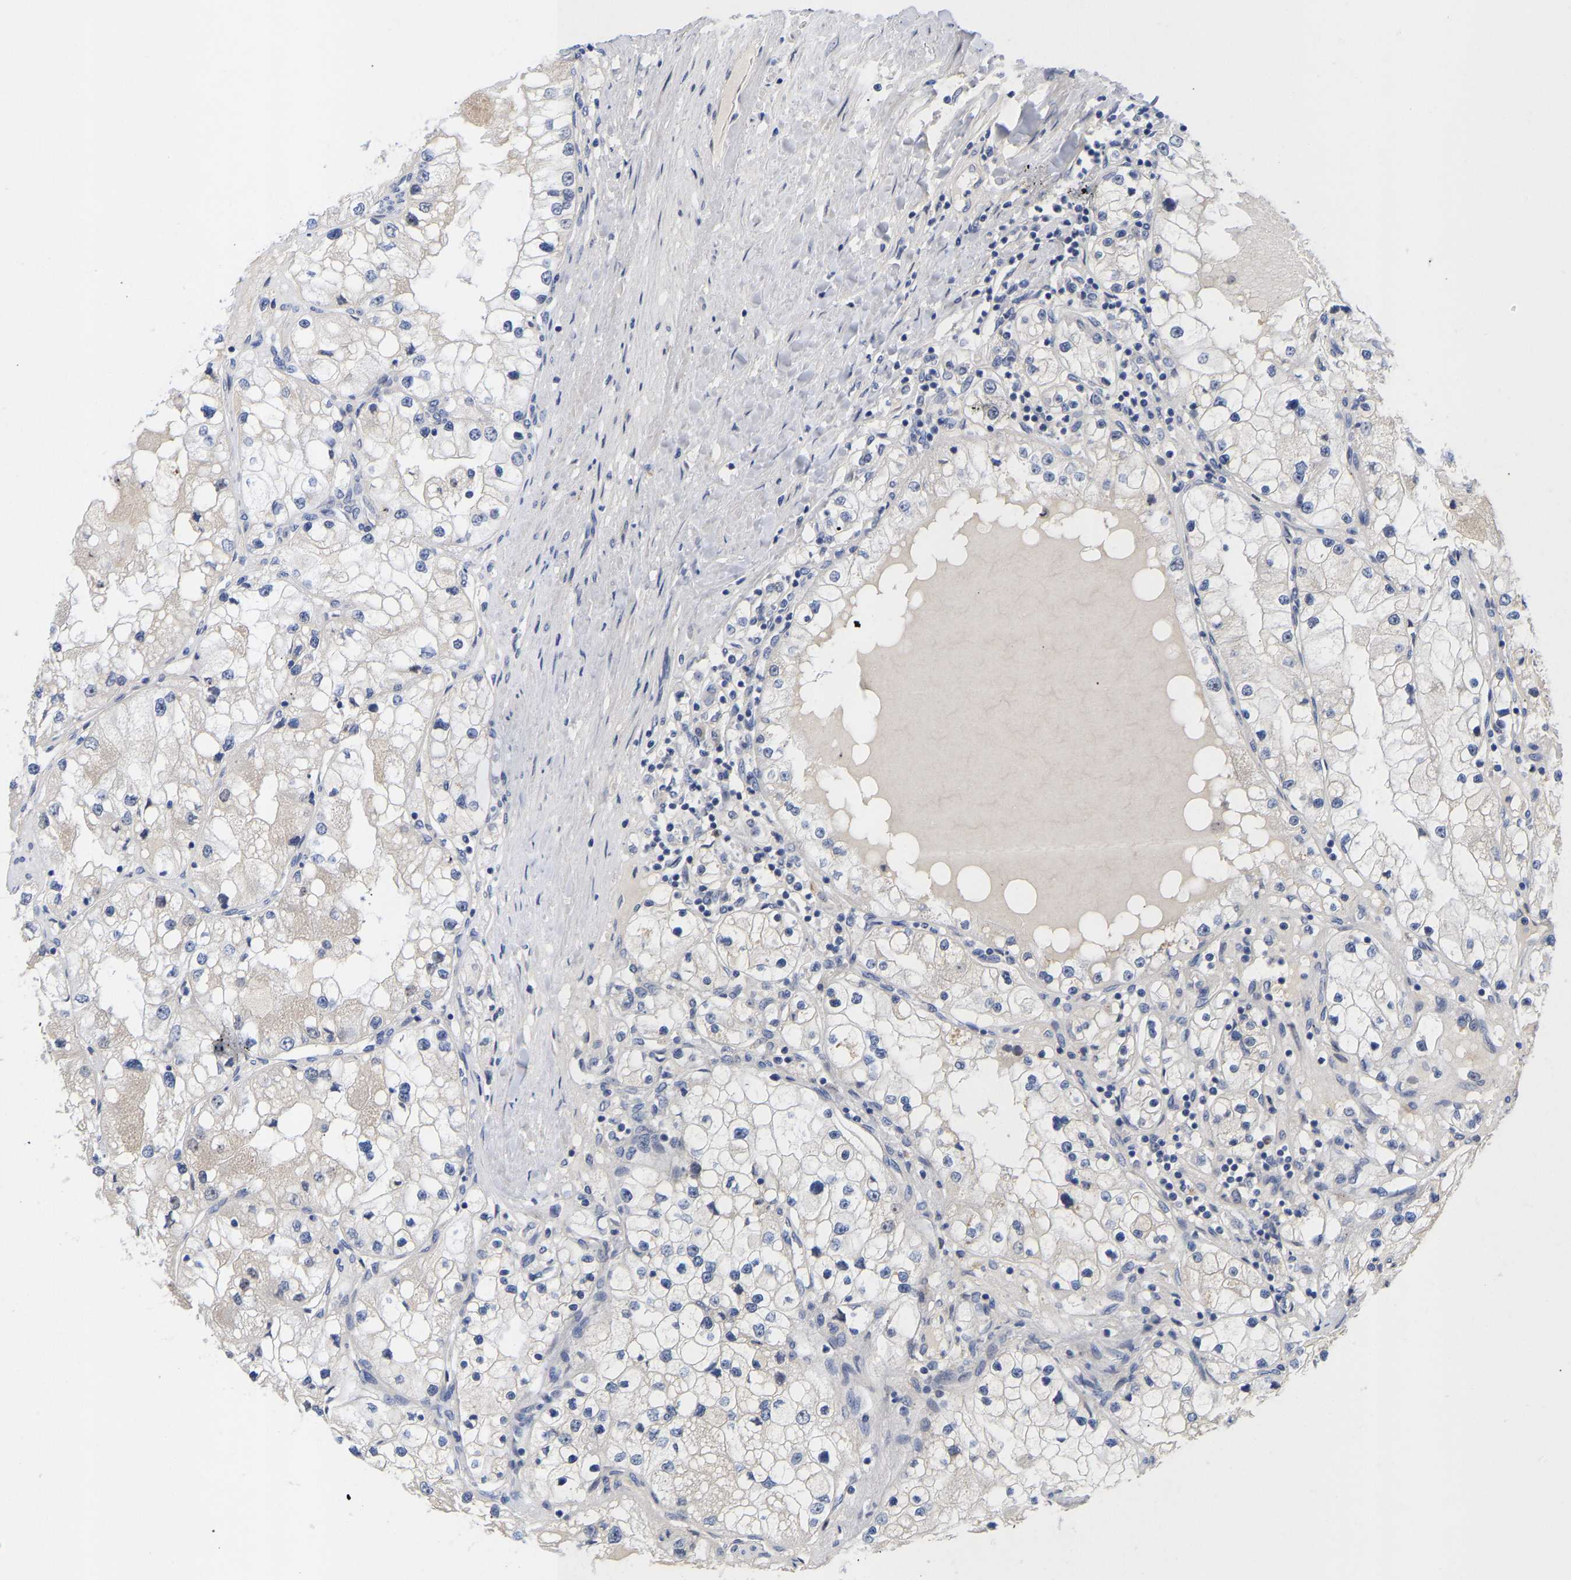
{"staining": {"intensity": "negative", "quantity": "none", "location": "none"}, "tissue": "renal cancer", "cell_type": "Tumor cells", "image_type": "cancer", "snomed": [{"axis": "morphology", "description": "Adenocarcinoma, NOS"}, {"axis": "topography", "description": "Kidney"}], "caption": "Renal adenocarcinoma was stained to show a protein in brown. There is no significant positivity in tumor cells.", "gene": "NLE1", "patient": {"sex": "male", "age": 68}}